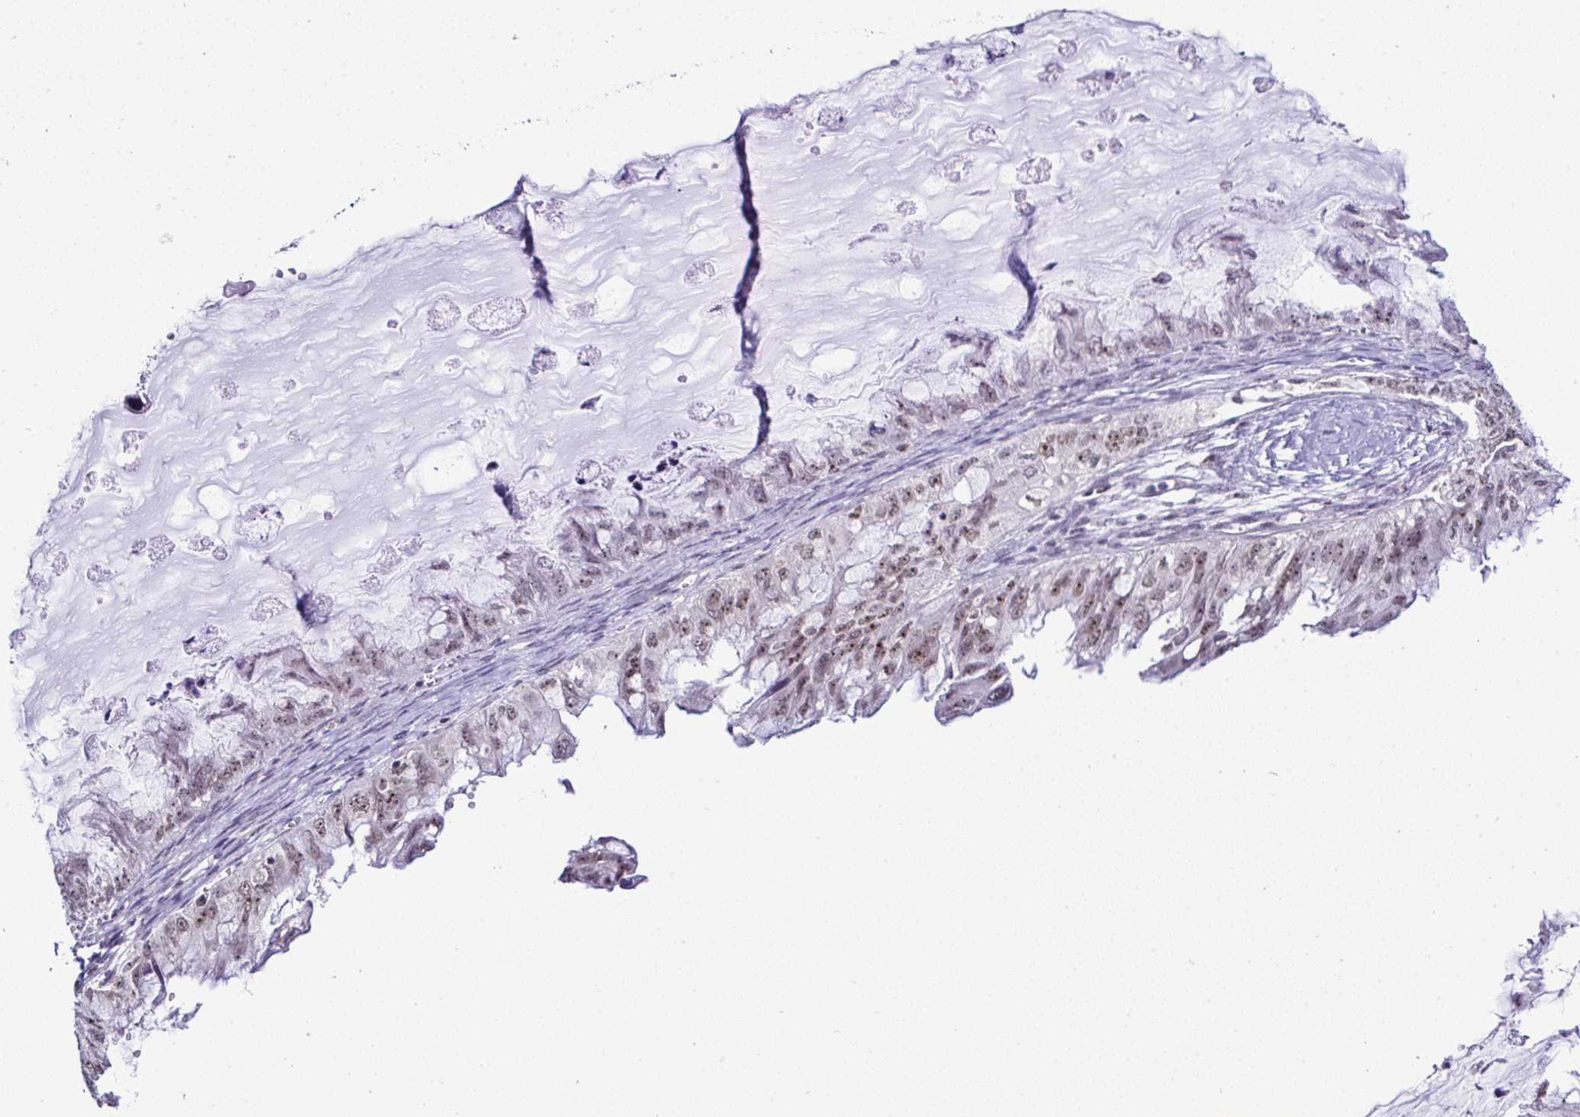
{"staining": {"intensity": "moderate", "quantity": ">75%", "location": "nuclear"}, "tissue": "ovarian cancer", "cell_type": "Tumor cells", "image_type": "cancer", "snomed": [{"axis": "morphology", "description": "Cystadenocarcinoma, mucinous, NOS"}, {"axis": "topography", "description": "Ovary"}], "caption": "Ovarian mucinous cystadenocarcinoma tissue displays moderate nuclear staining in approximately >75% of tumor cells, visualized by immunohistochemistry. (DAB IHC with brightfield microscopy, high magnification).", "gene": "PTPN2", "patient": {"sex": "female", "age": 72}}